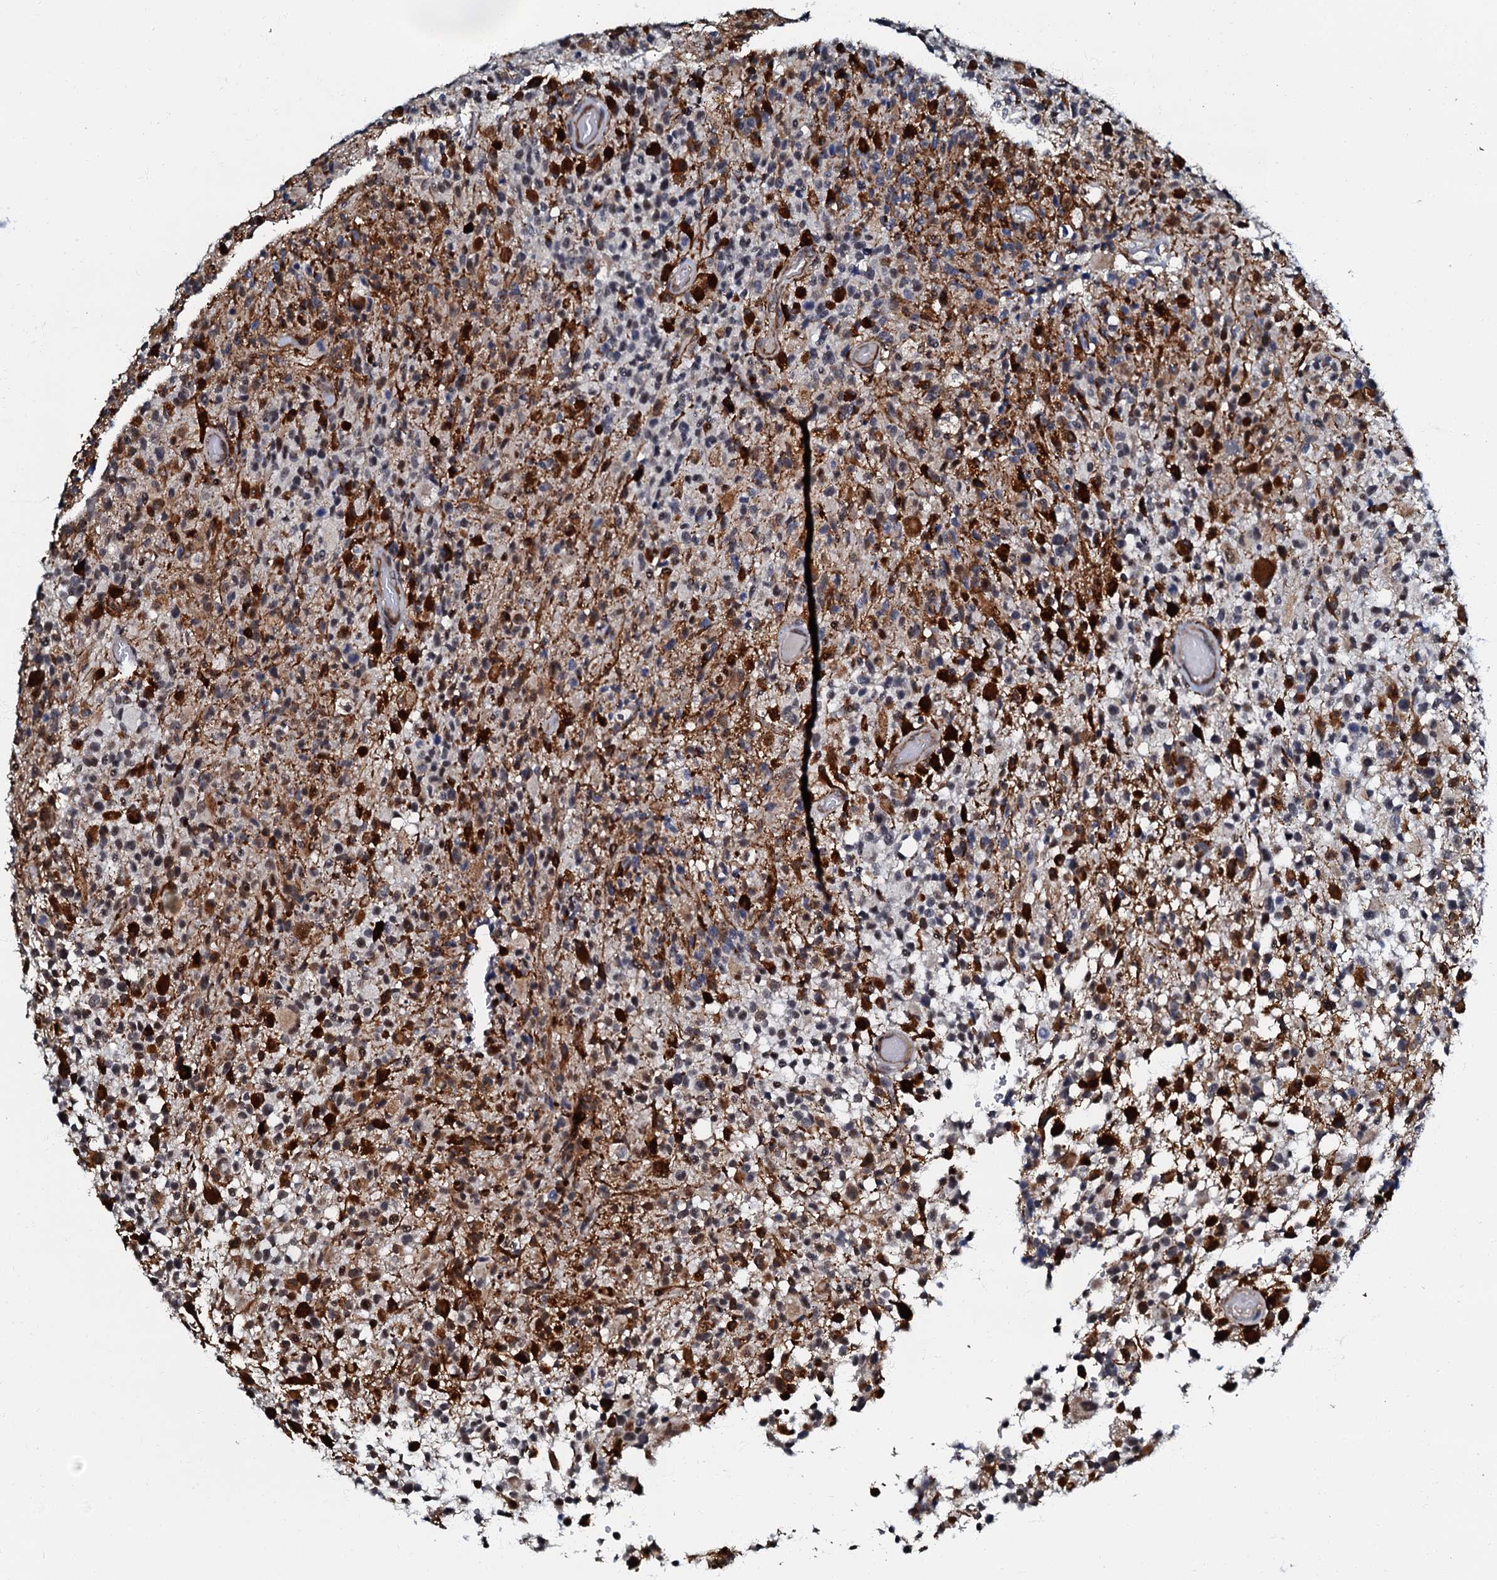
{"staining": {"intensity": "negative", "quantity": "none", "location": "none"}, "tissue": "glioma", "cell_type": "Tumor cells", "image_type": "cancer", "snomed": [{"axis": "morphology", "description": "Glioma, malignant, High grade"}, {"axis": "morphology", "description": "Glioblastoma, NOS"}, {"axis": "topography", "description": "Brain"}], "caption": "Glioma stained for a protein using immunohistochemistry (IHC) displays no staining tumor cells.", "gene": "OLAH", "patient": {"sex": "male", "age": 60}}